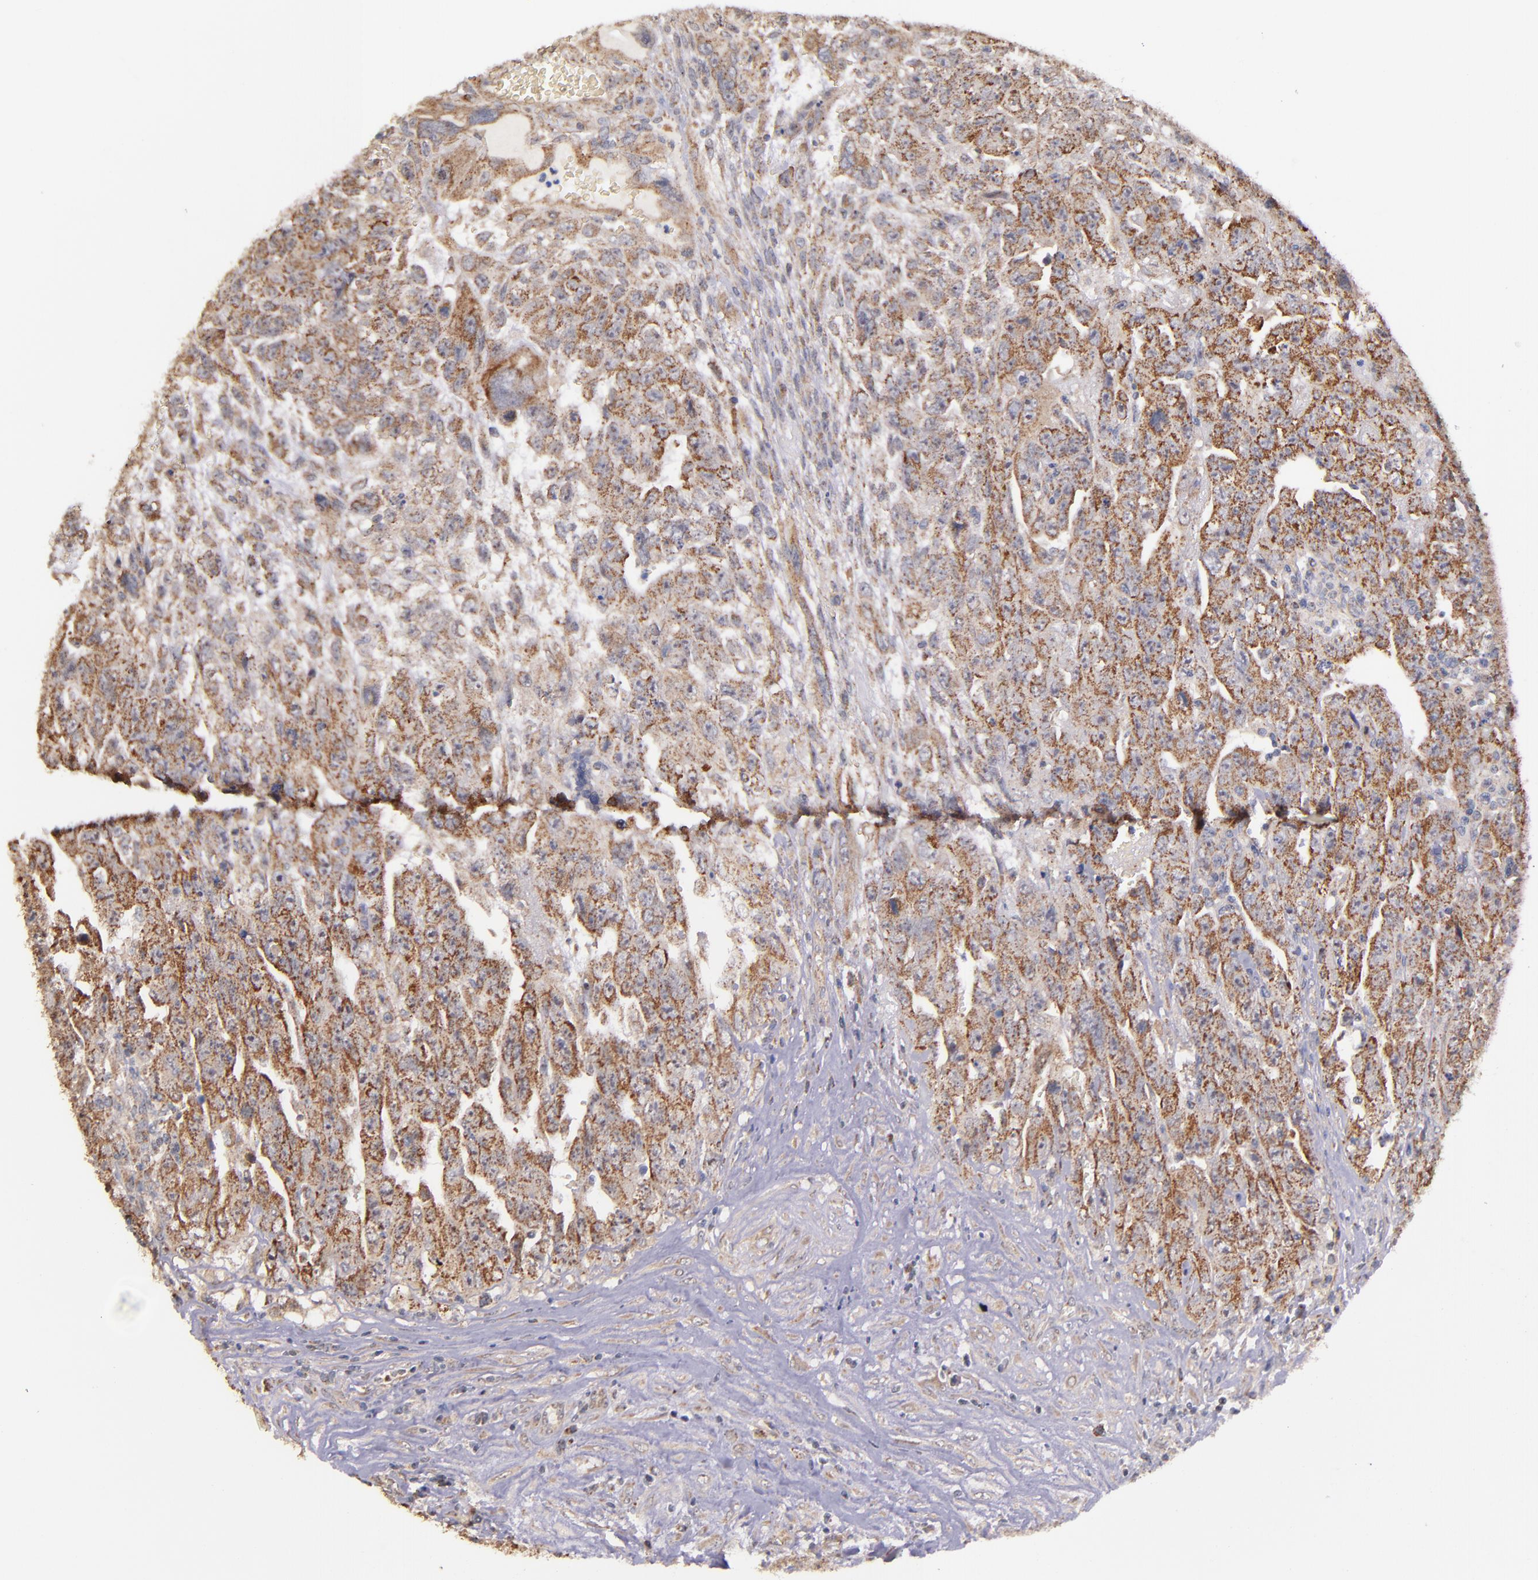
{"staining": {"intensity": "moderate", "quantity": ">75%", "location": "cytoplasmic/membranous"}, "tissue": "testis cancer", "cell_type": "Tumor cells", "image_type": "cancer", "snomed": [{"axis": "morphology", "description": "Carcinoma, Embryonal, NOS"}, {"axis": "topography", "description": "Testis"}], "caption": "A high-resolution image shows immunohistochemistry staining of testis cancer (embryonal carcinoma), which shows moderate cytoplasmic/membranous expression in approximately >75% of tumor cells. The staining is performed using DAB (3,3'-diaminobenzidine) brown chromogen to label protein expression. The nuclei are counter-stained blue using hematoxylin.", "gene": "SHC1", "patient": {"sex": "male", "age": 28}}